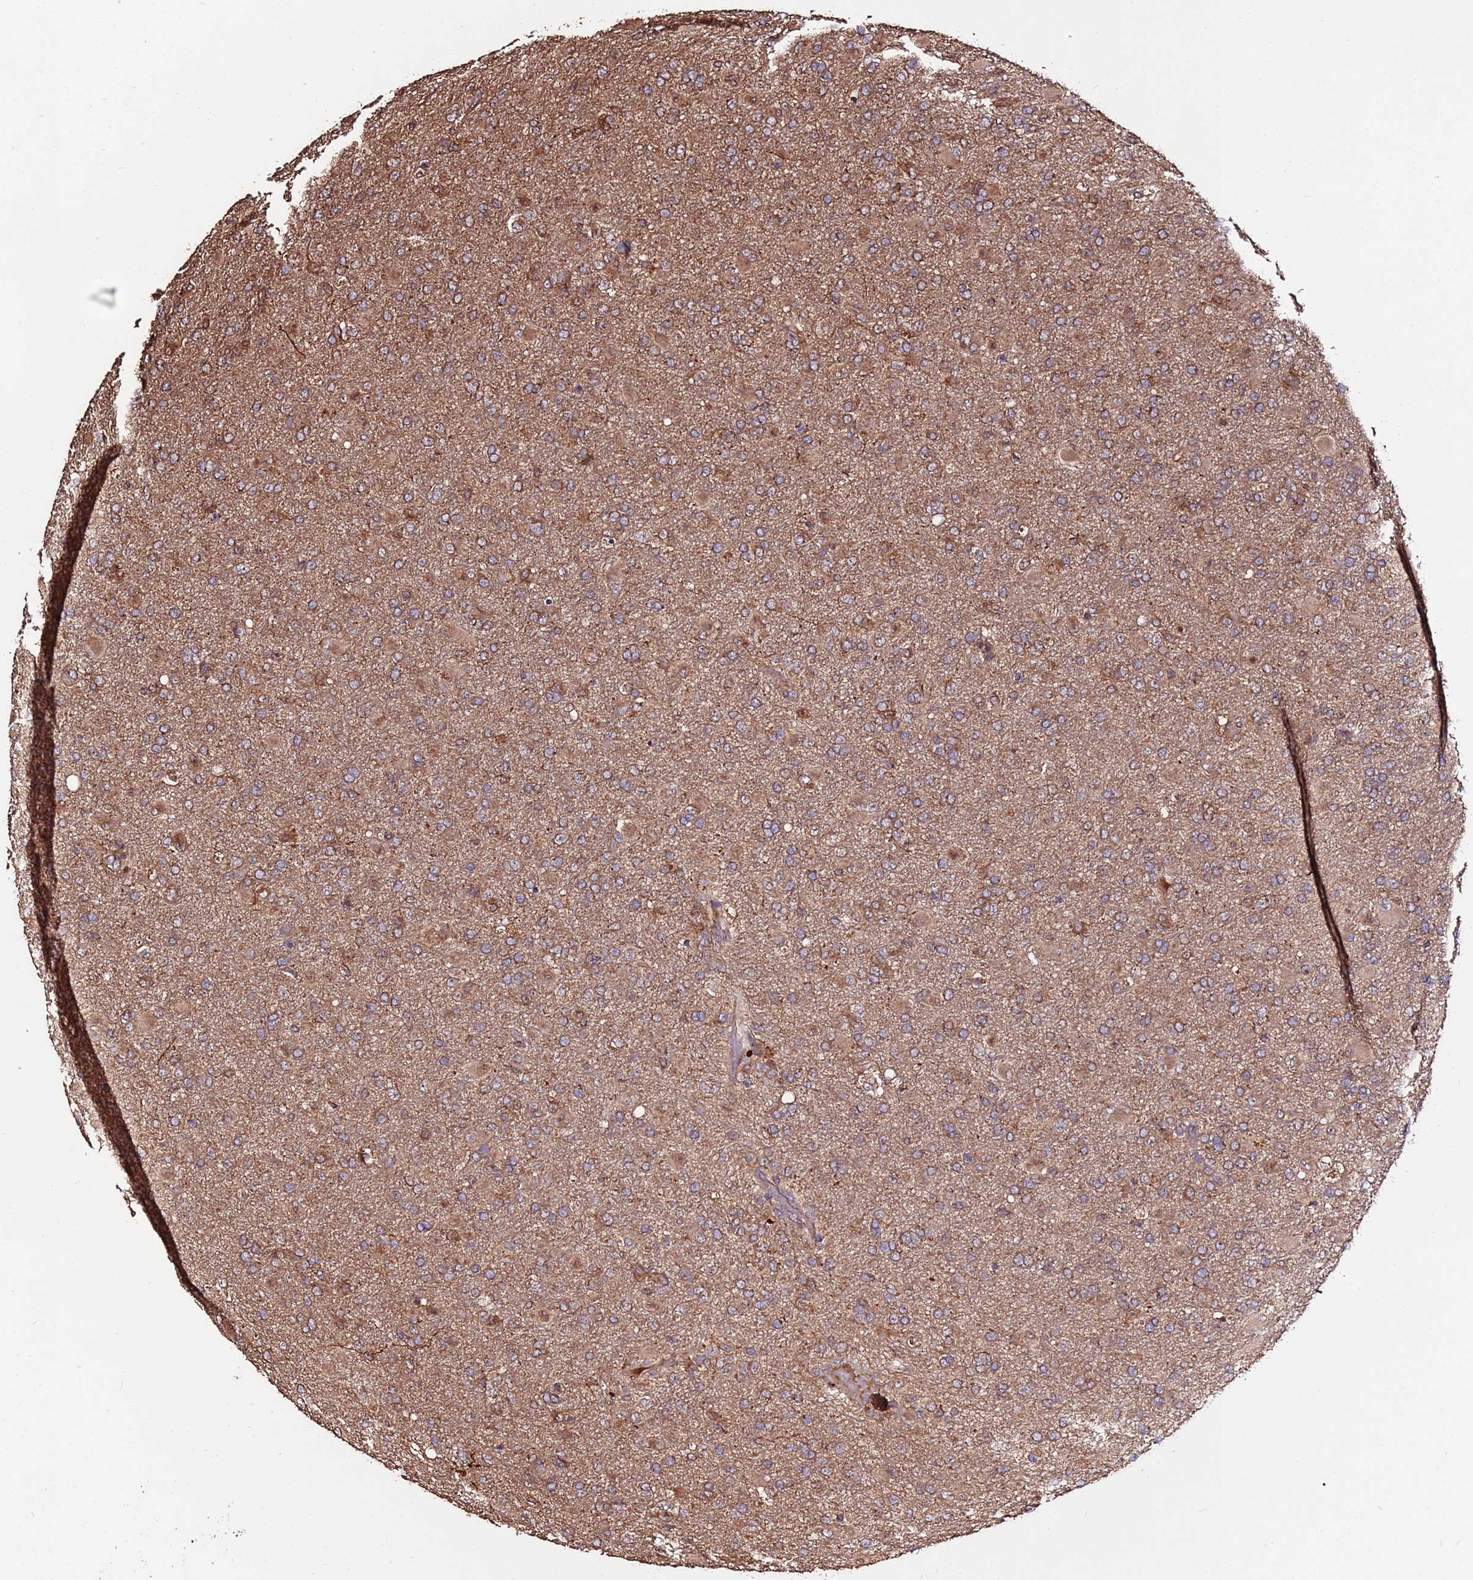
{"staining": {"intensity": "weak", "quantity": ">75%", "location": "cytoplasmic/membranous"}, "tissue": "glioma", "cell_type": "Tumor cells", "image_type": "cancer", "snomed": [{"axis": "morphology", "description": "Glioma, malignant, Low grade"}, {"axis": "topography", "description": "Brain"}], "caption": "DAB immunohistochemical staining of human glioma shows weak cytoplasmic/membranous protein expression in approximately >75% of tumor cells.", "gene": "RPS15A", "patient": {"sex": "male", "age": 65}}